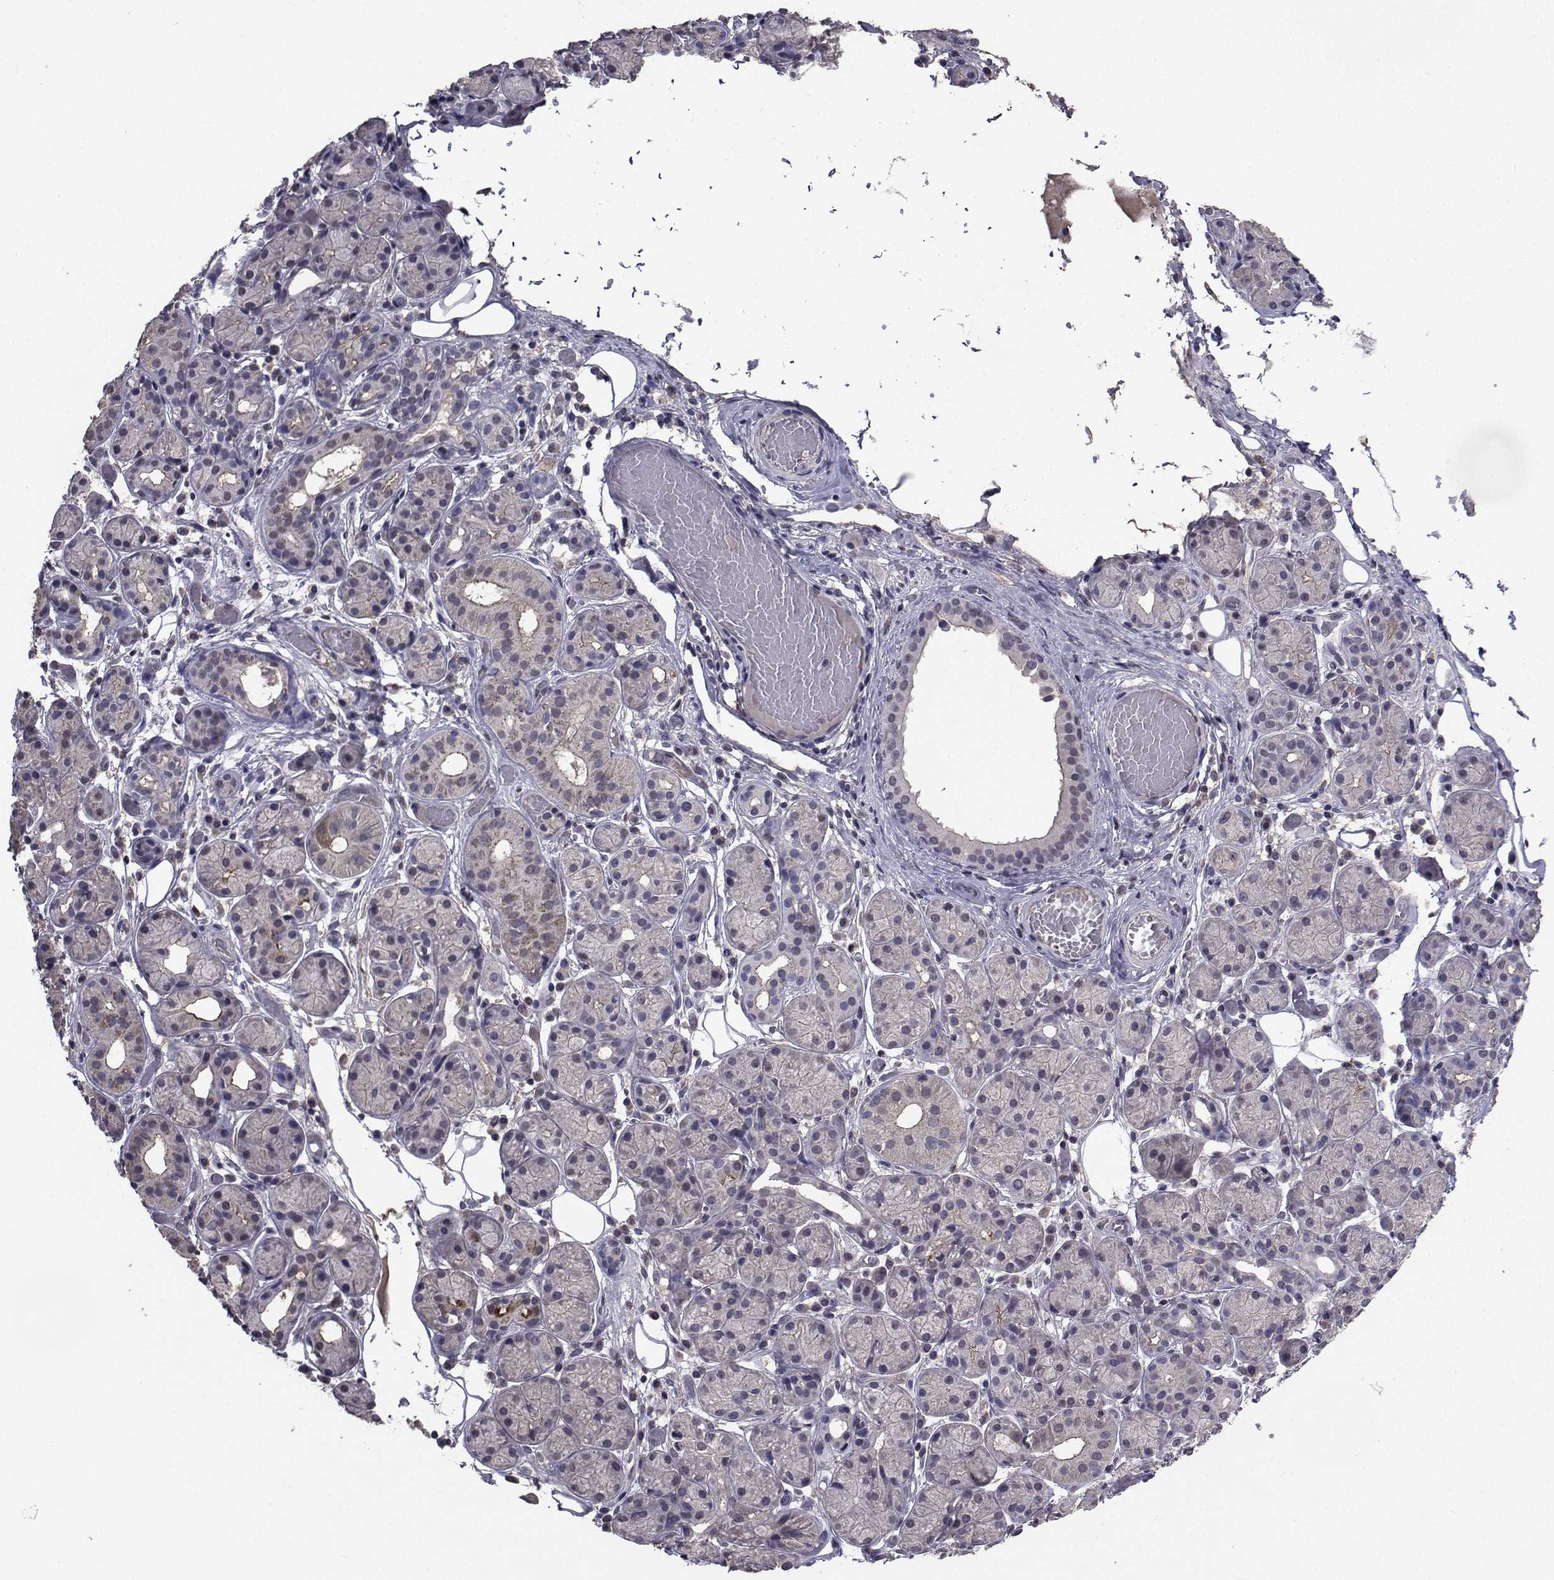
{"staining": {"intensity": "weak", "quantity": "25%-75%", "location": "cytoplasmic/membranous"}, "tissue": "salivary gland", "cell_type": "Glandular cells", "image_type": "normal", "snomed": [{"axis": "morphology", "description": "Normal tissue, NOS"}, {"axis": "topography", "description": "Salivary gland"}, {"axis": "topography", "description": "Peripheral nerve tissue"}], "caption": "Immunohistochemical staining of normal salivary gland displays weak cytoplasmic/membranous protein positivity in about 25%-75% of glandular cells.", "gene": "CYP2S1", "patient": {"sex": "male", "age": 71}}